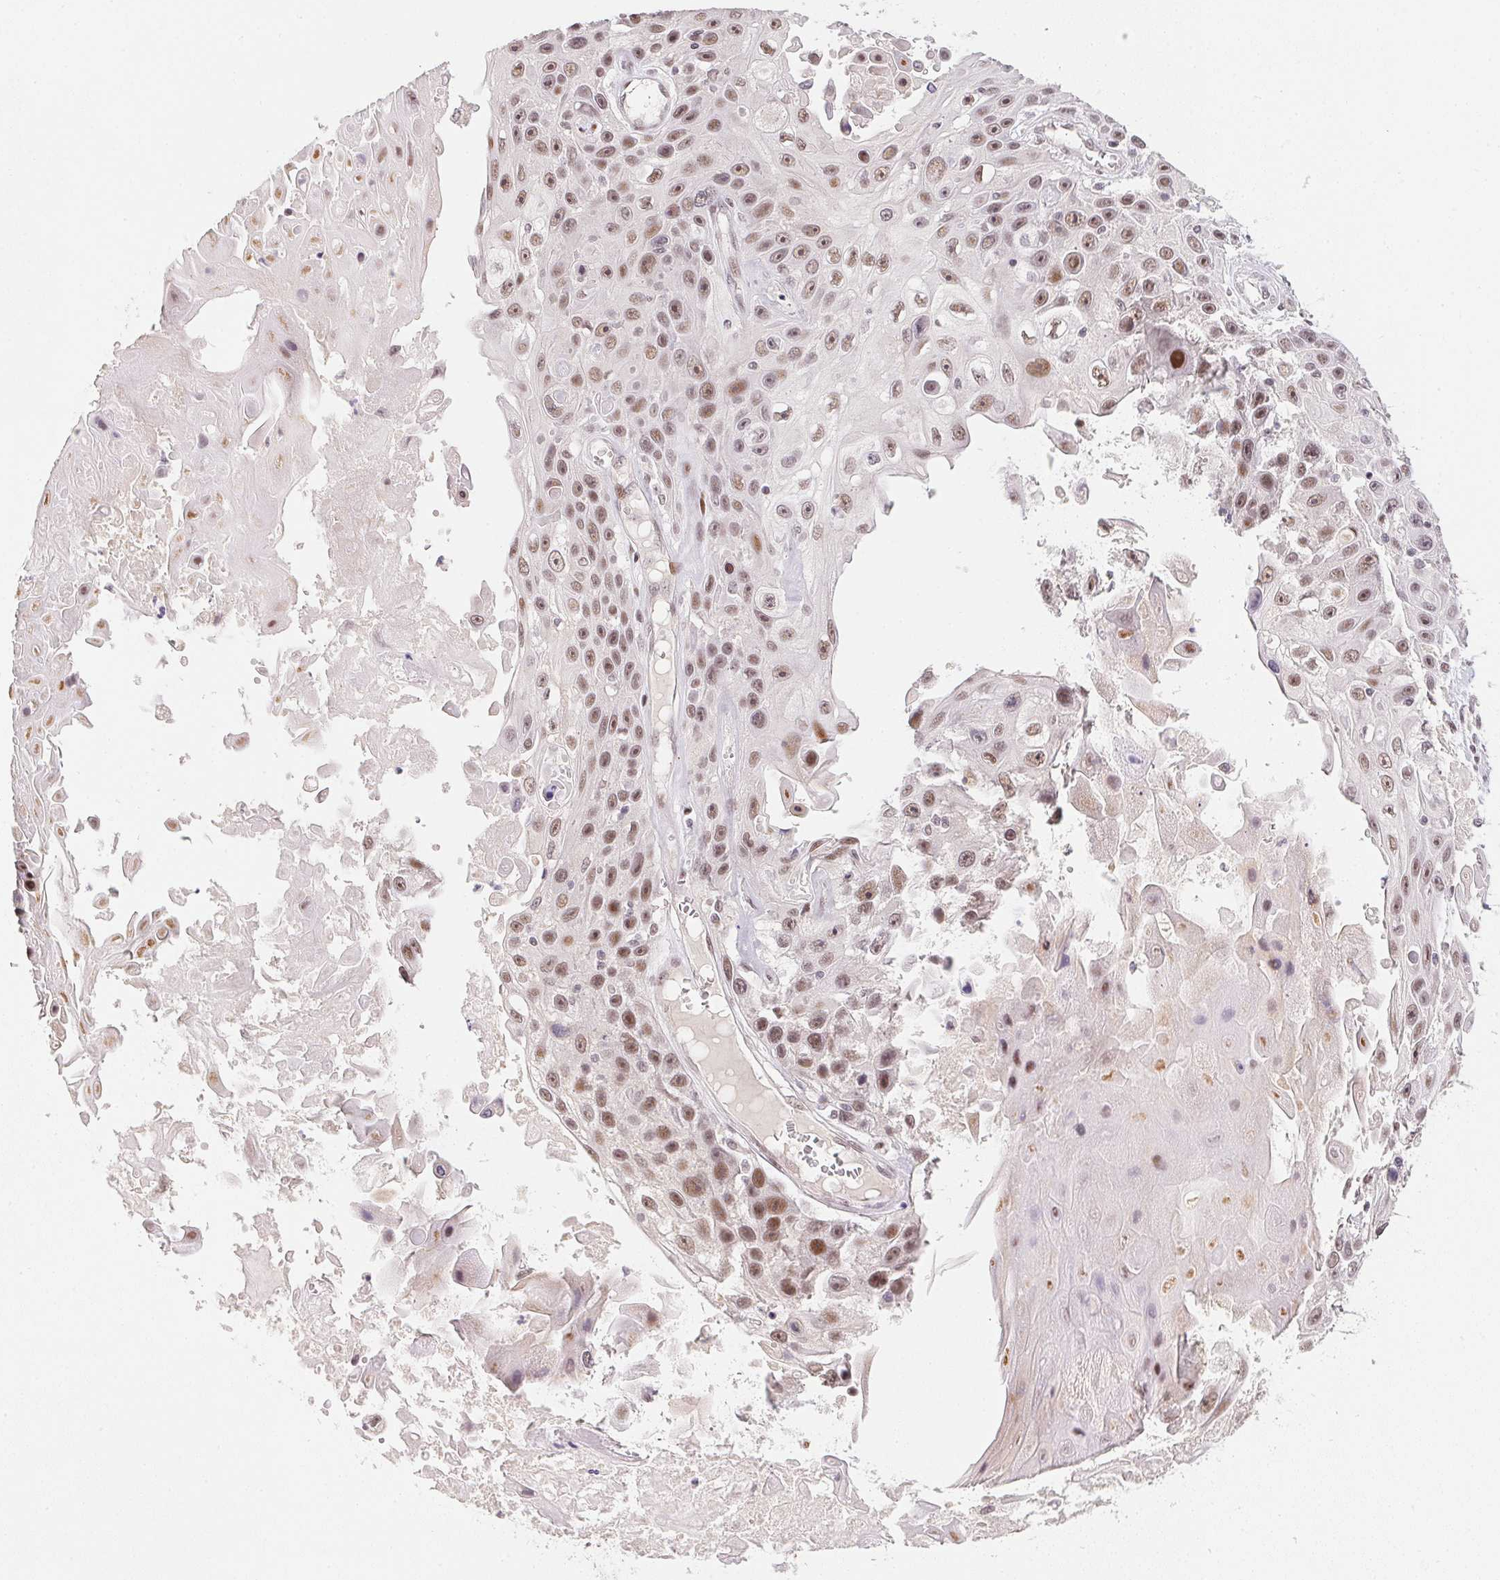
{"staining": {"intensity": "moderate", "quantity": "25%-75%", "location": "nuclear"}, "tissue": "skin cancer", "cell_type": "Tumor cells", "image_type": "cancer", "snomed": [{"axis": "morphology", "description": "Squamous cell carcinoma, NOS"}, {"axis": "topography", "description": "Skin"}], "caption": "Immunohistochemistry (IHC) image of neoplastic tissue: skin squamous cell carcinoma stained using immunohistochemistry (IHC) shows medium levels of moderate protein expression localized specifically in the nuclear of tumor cells, appearing as a nuclear brown color.", "gene": "KDM4D", "patient": {"sex": "male", "age": 82}}